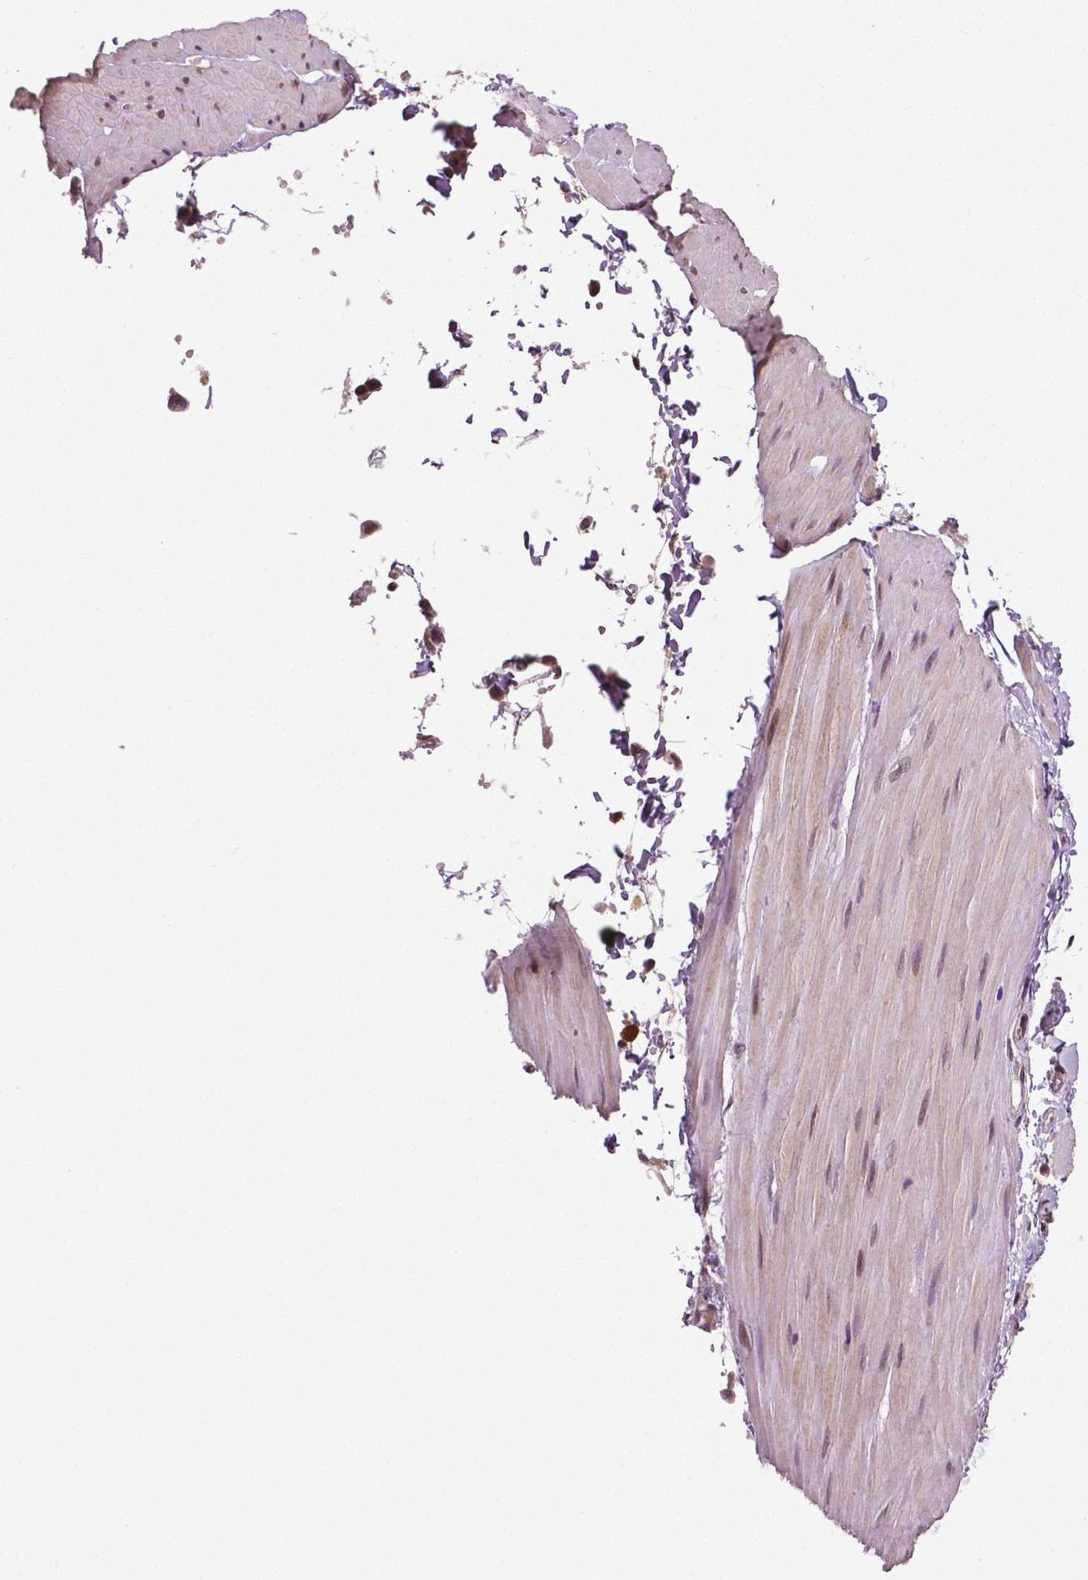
{"staining": {"intensity": "moderate", "quantity": "25%-75%", "location": "cytoplasmic/membranous"}, "tissue": "adipose tissue", "cell_type": "Adipocytes", "image_type": "normal", "snomed": [{"axis": "morphology", "description": "Normal tissue, NOS"}, {"axis": "topography", "description": "Smooth muscle"}, {"axis": "topography", "description": "Peripheral nerve tissue"}], "caption": "Adipose tissue stained with DAB immunohistochemistry exhibits medium levels of moderate cytoplasmic/membranous expression in about 25%-75% of adipocytes. Ihc stains the protein of interest in brown and the nuclei are stained blue.", "gene": "DLX5", "patient": {"sex": "male", "age": 58}}